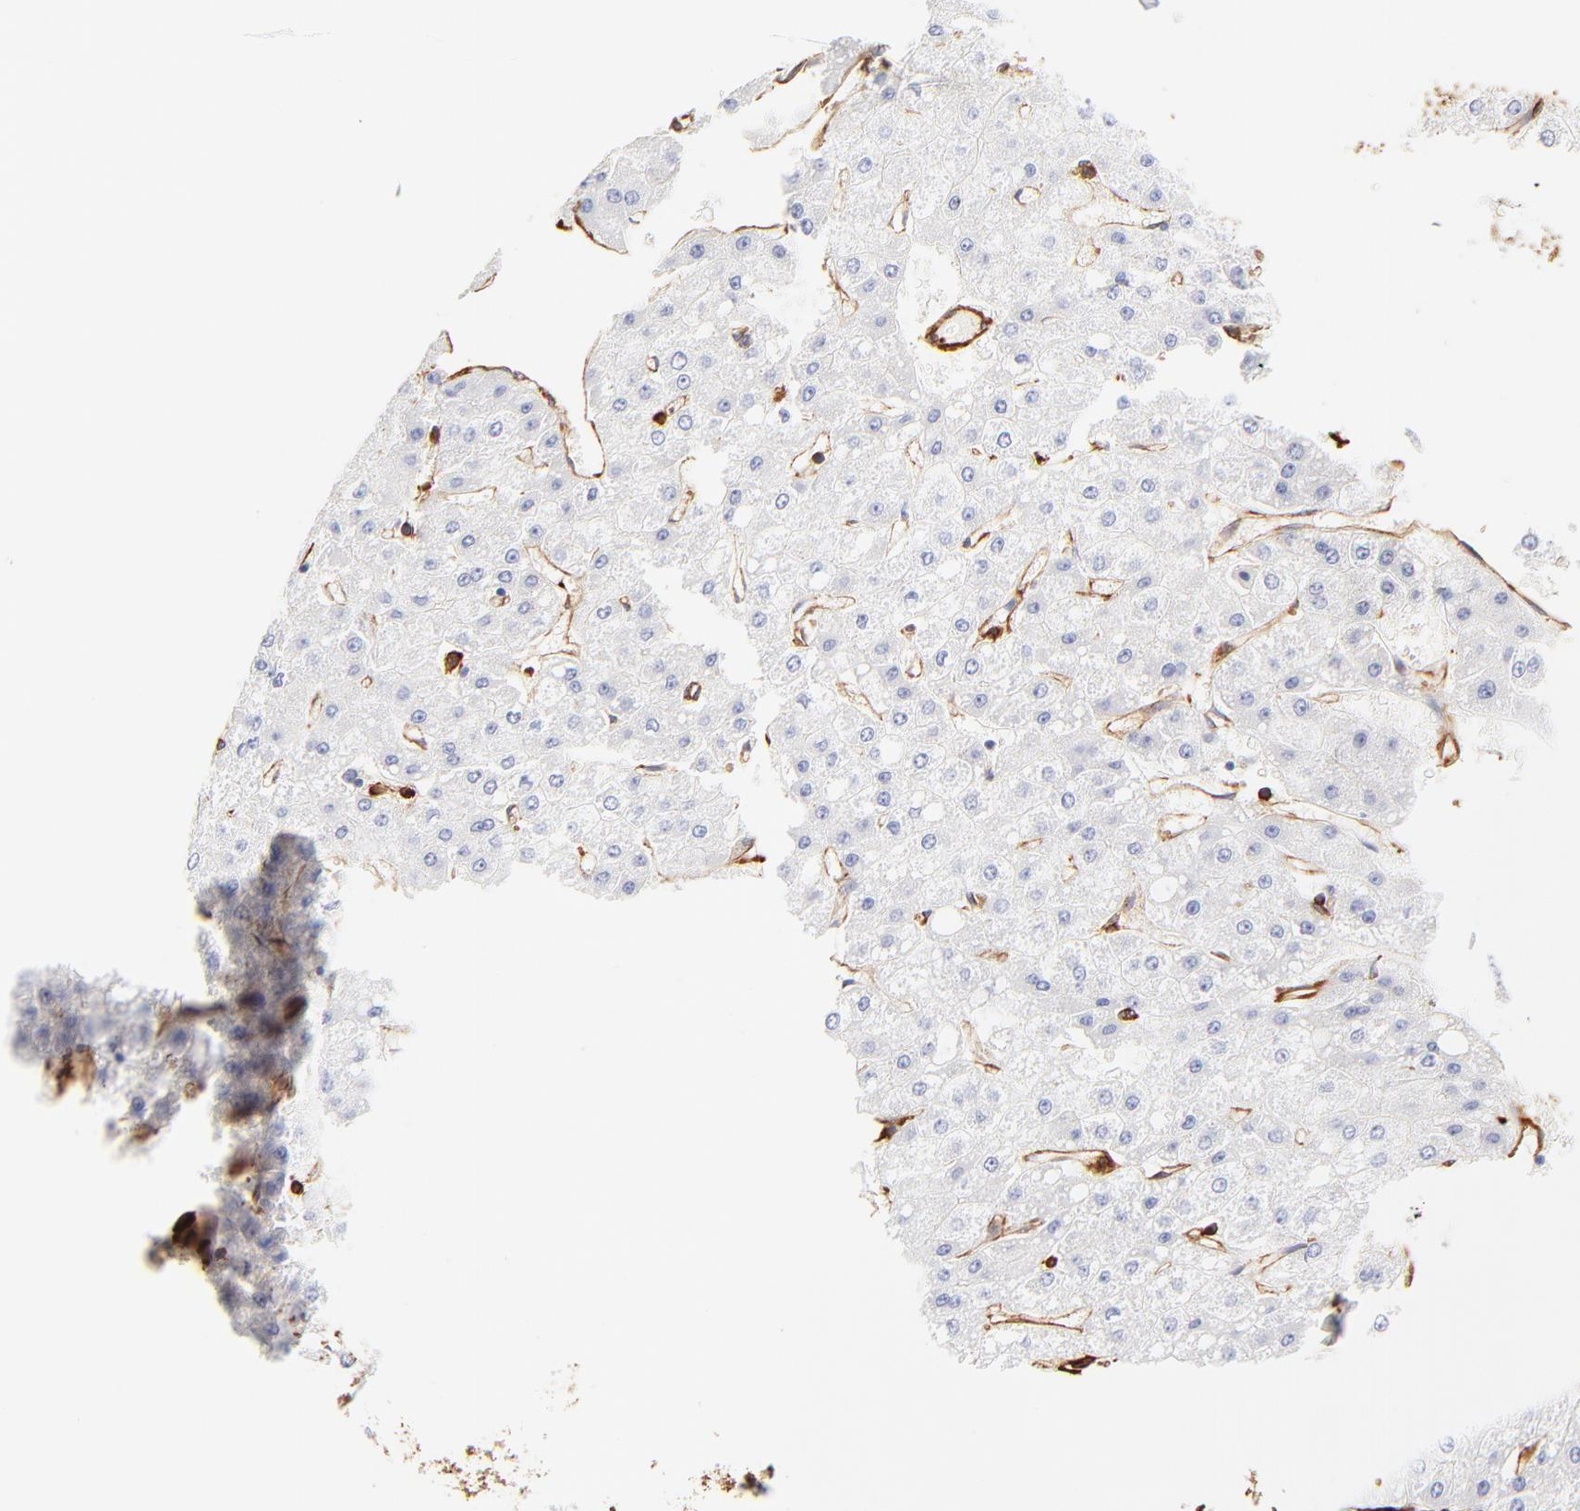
{"staining": {"intensity": "negative", "quantity": "none", "location": "none"}, "tissue": "liver cancer", "cell_type": "Tumor cells", "image_type": "cancer", "snomed": [{"axis": "morphology", "description": "Carcinoma, Hepatocellular, NOS"}, {"axis": "topography", "description": "Liver"}], "caption": "The immunohistochemistry image has no significant expression in tumor cells of liver hepatocellular carcinoma tissue.", "gene": "FLNA", "patient": {"sex": "female", "age": 52}}